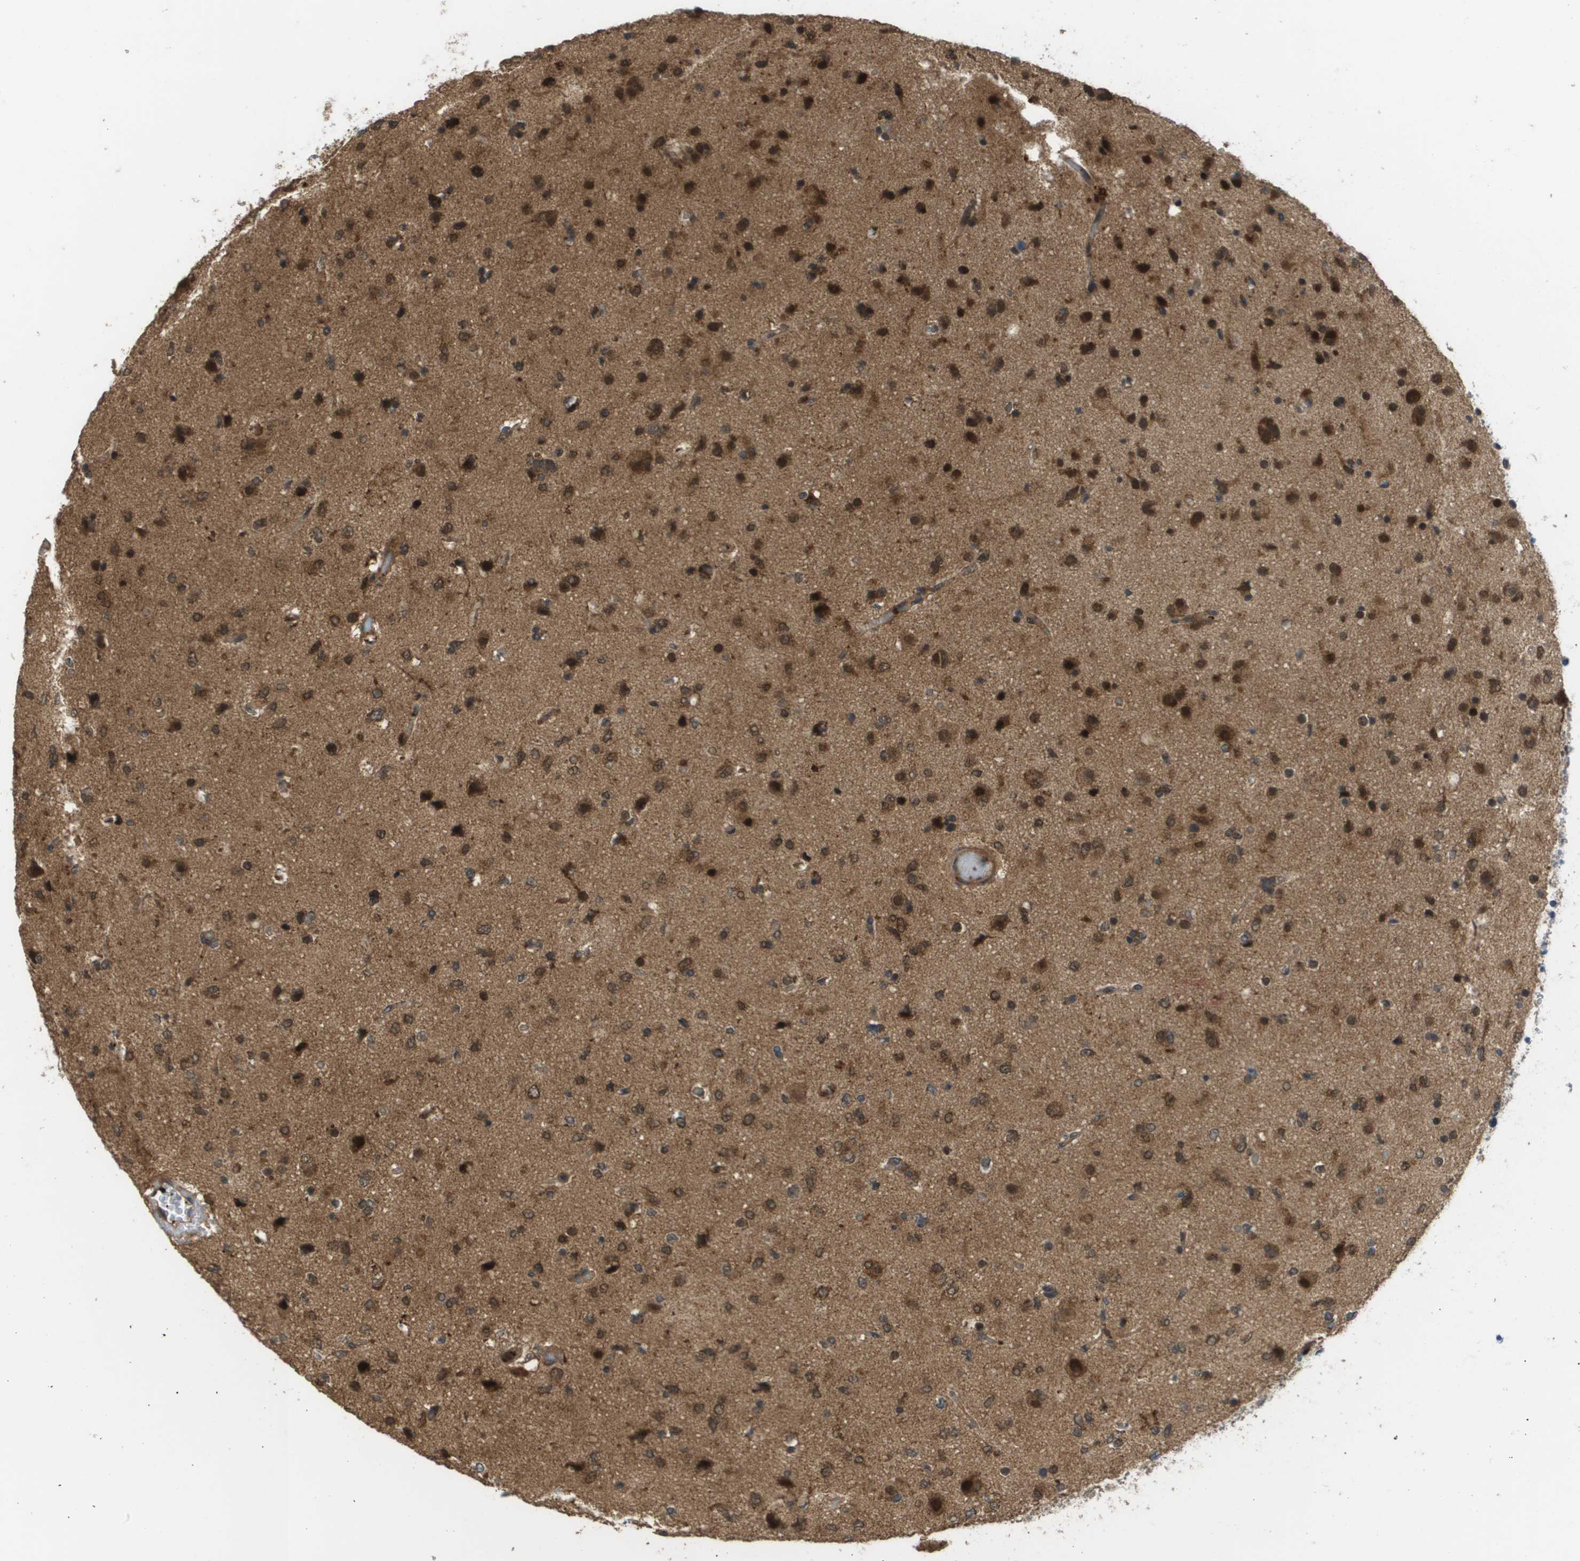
{"staining": {"intensity": "strong", "quantity": "25%-75%", "location": "cytoplasmic/membranous,nuclear"}, "tissue": "glioma", "cell_type": "Tumor cells", "image_type": "cancer", "snomed": [{"axis": "morphology", "description": "Glioma, malignant, Low grade"}, {"axis": "topography", "description": "Brain"}], "caption": "High-magnification brightfield microscopy of malignant low-grade glioma stained with DAB (3,3'-diaminobenzidine) (brown) and counterstained with hematoxylin (blue). tumor cells exhibit strong cytoplasmic/membranous and nuclear expression is appreciated in about25%-75% of cells.", "gene": "RBM38", "patient": {"sex": "male", "age": 77}}